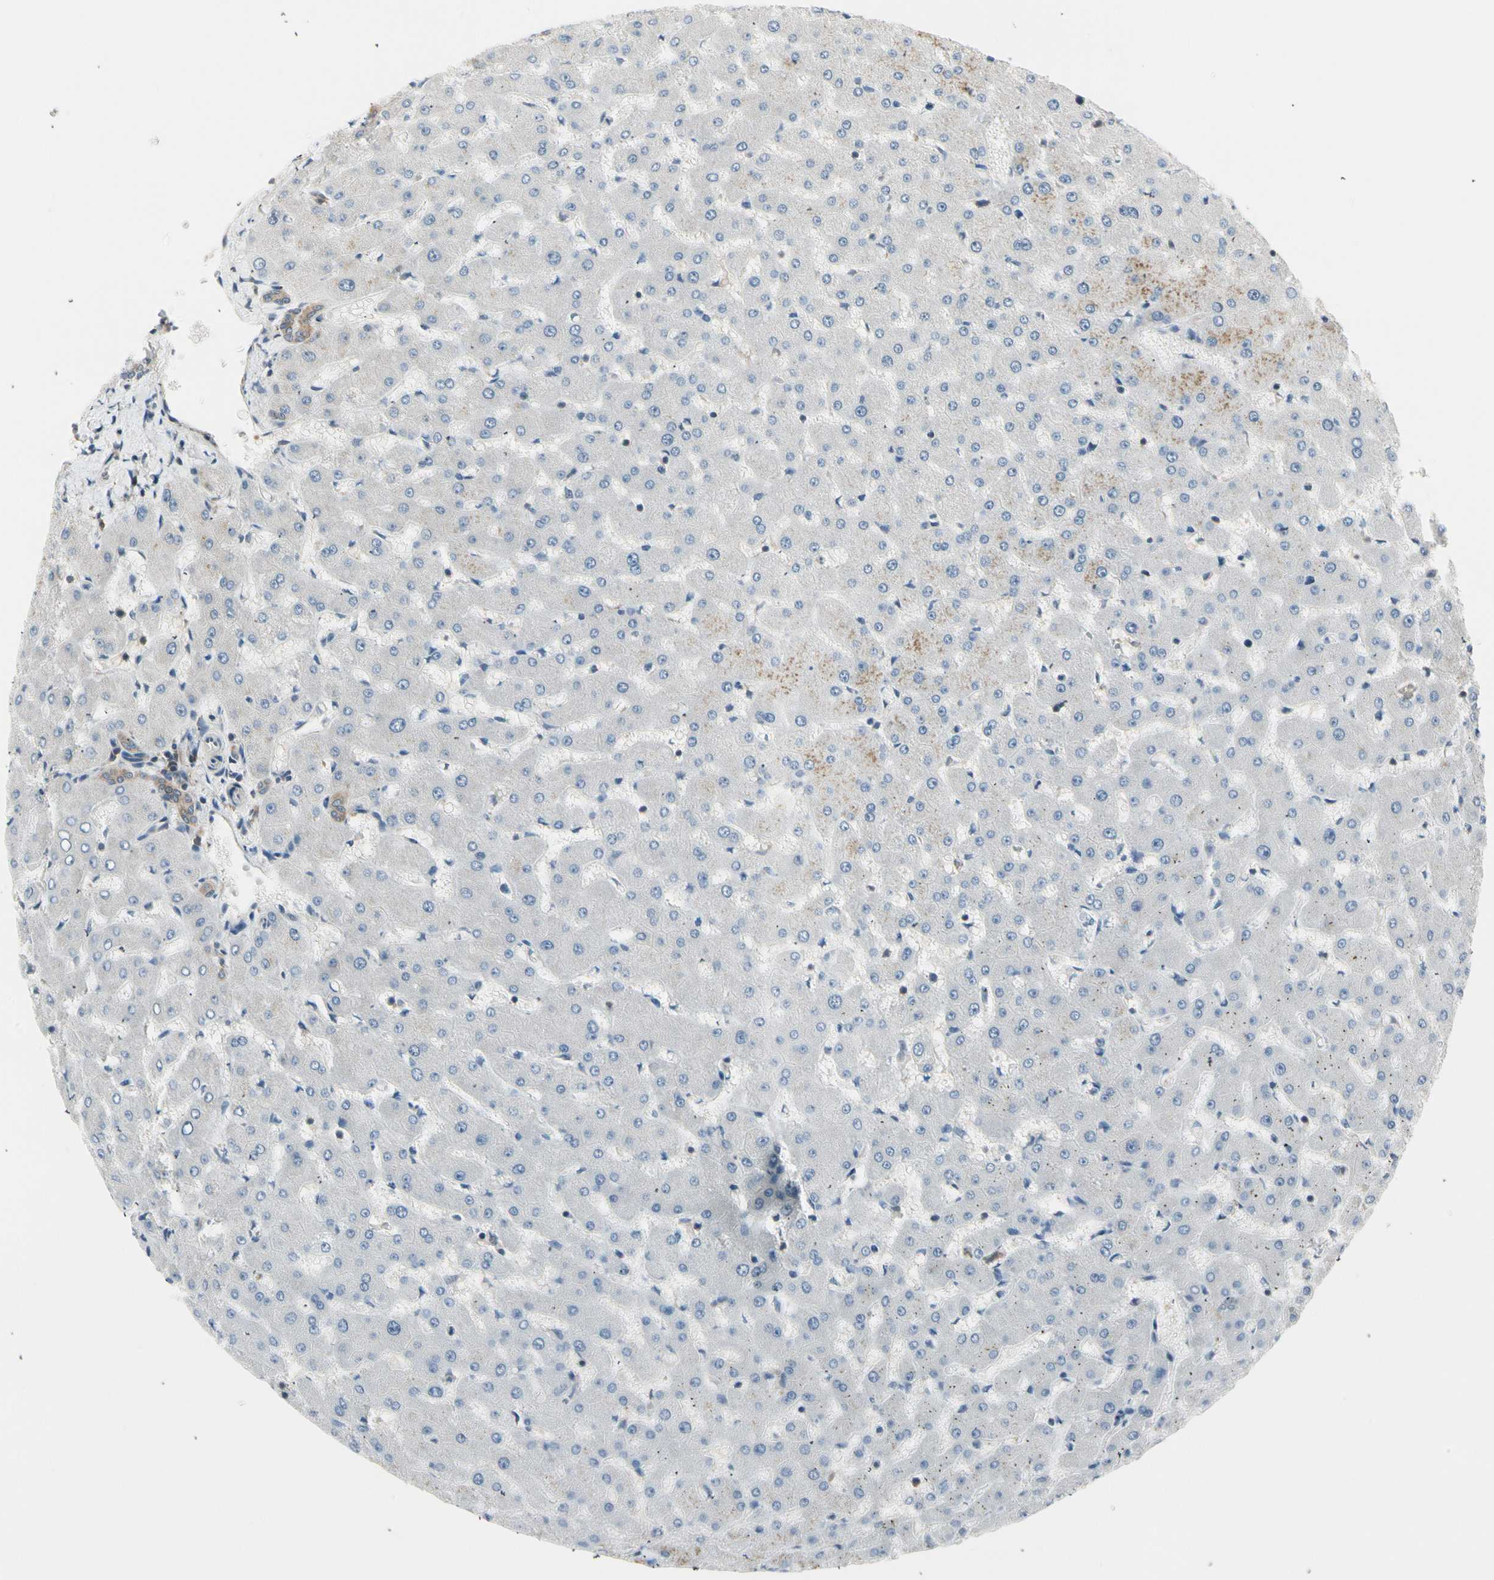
{"staining": {"intensity": "moderate", "quantity": ">75%", "location": "cytoplasmic/membranous"}, "tissue": "liver", "cell_type": "Cholangiocytes", "image_type": "normal", "snomed": [{"axis": "morphology", "description": "Normal tissue, NOS"}, {"axis": "topography", "description": "Liver"}], "caption": "Immunohistochemical staining of unremarkable human liver demonstrates medium levels of moderate cytoplasmic/membranous positivity in about >75% of cholangiocytes.", "gene": "OXSR1", "patient": {"sex": "female", "age": 63}}